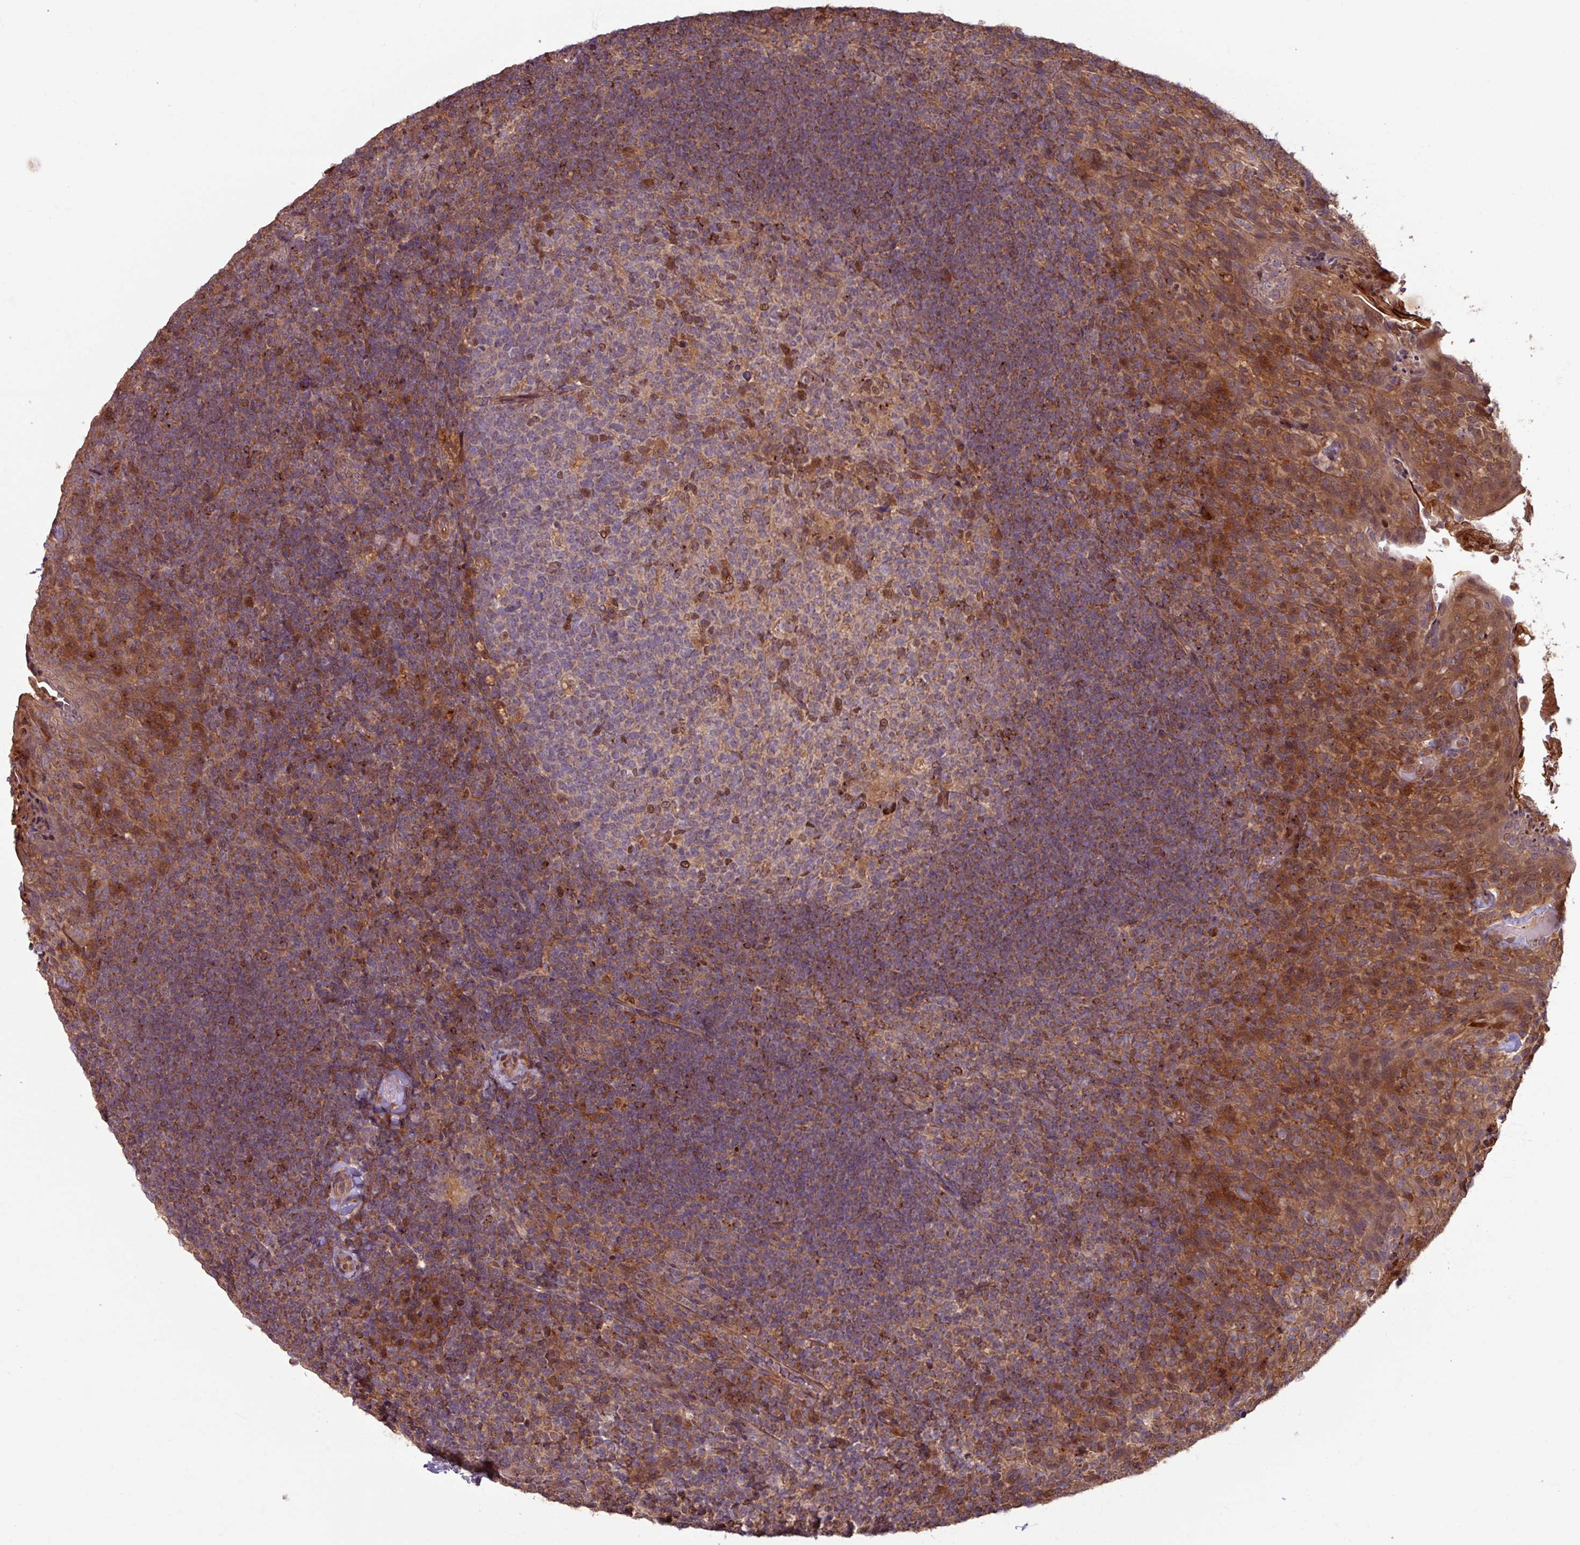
{"staining": {"intensity": "moderate", "quantity": "<25%", "location": "nuclear"}, "tissue": "tonsil", "cell_type": "Germinal center cells", "image_type": "normal", "snomed": [{"axis": "morphology", "description": "Normal tissue, NOS"}, {"axis": "topography", "description": "Tonsil"}], "caption": "Moderate nuclear staining is present in about <25% of germinal center cells in benign tonsil.", "gene": "OR6B1", "patient": {"sex": "female", "age": 10}}